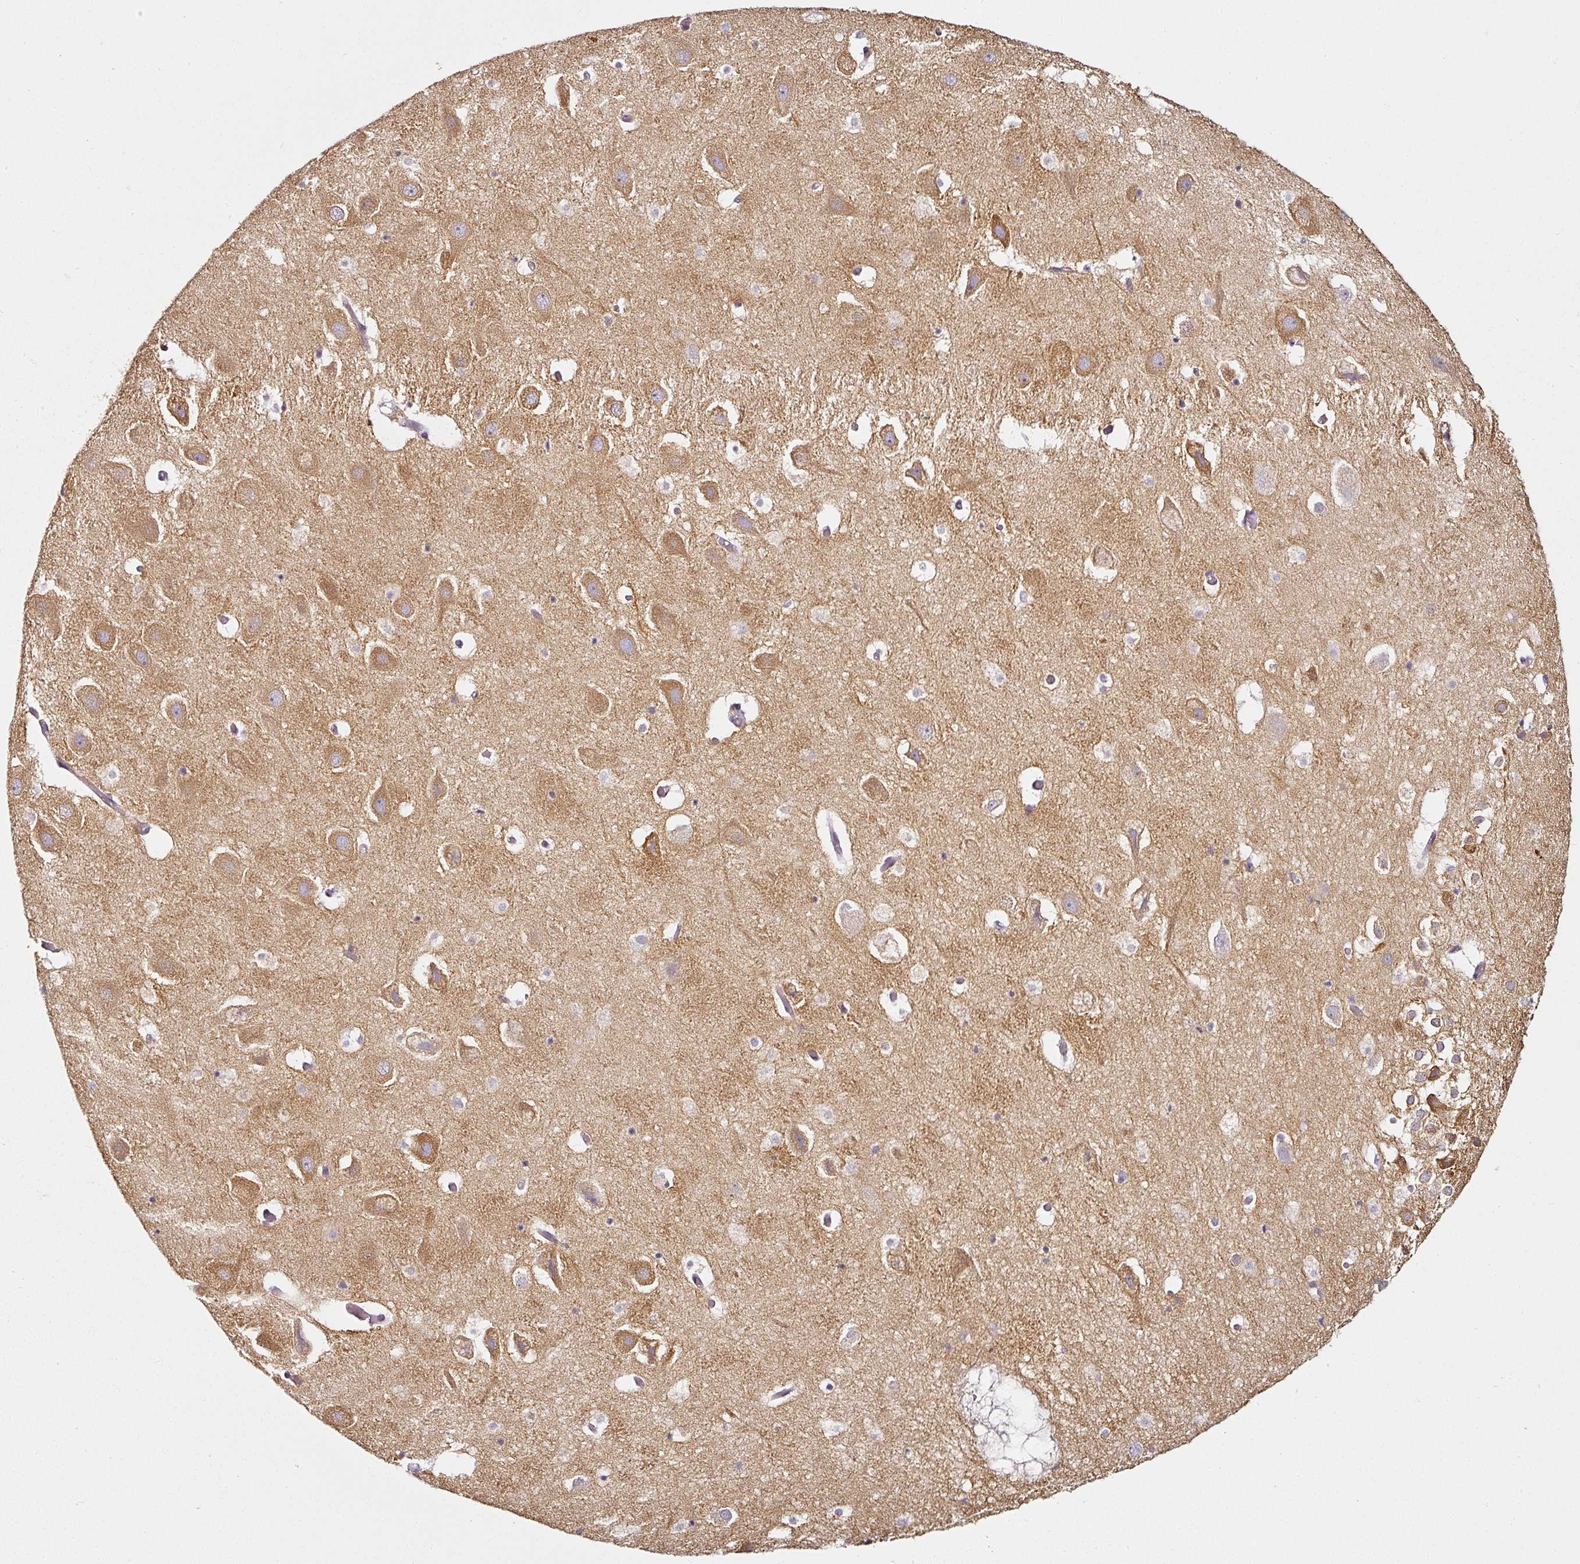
{"staining": {"intensity": "negative", "quantity": "none", "location": "none"}, "tissue": "hippocampus", "cell_type": "Glial cells", "image_type": "normal", "snomed": [{"axis": "morphology", "description": "Normal tissue, NOS"}, {"axis": "topography", "description": "Hippocampus"}], "caption": "Immunohistochemistry of unremarkable human hippocampus exhibits no staining in glial cells. (DAB (3,3'-diaminobenzidine) immunohistochemistry (IHC) visualized using brightfield microscopy, high magnification).", "gene": "CAP2", "patient": {"sex": "female", "age": 52}}